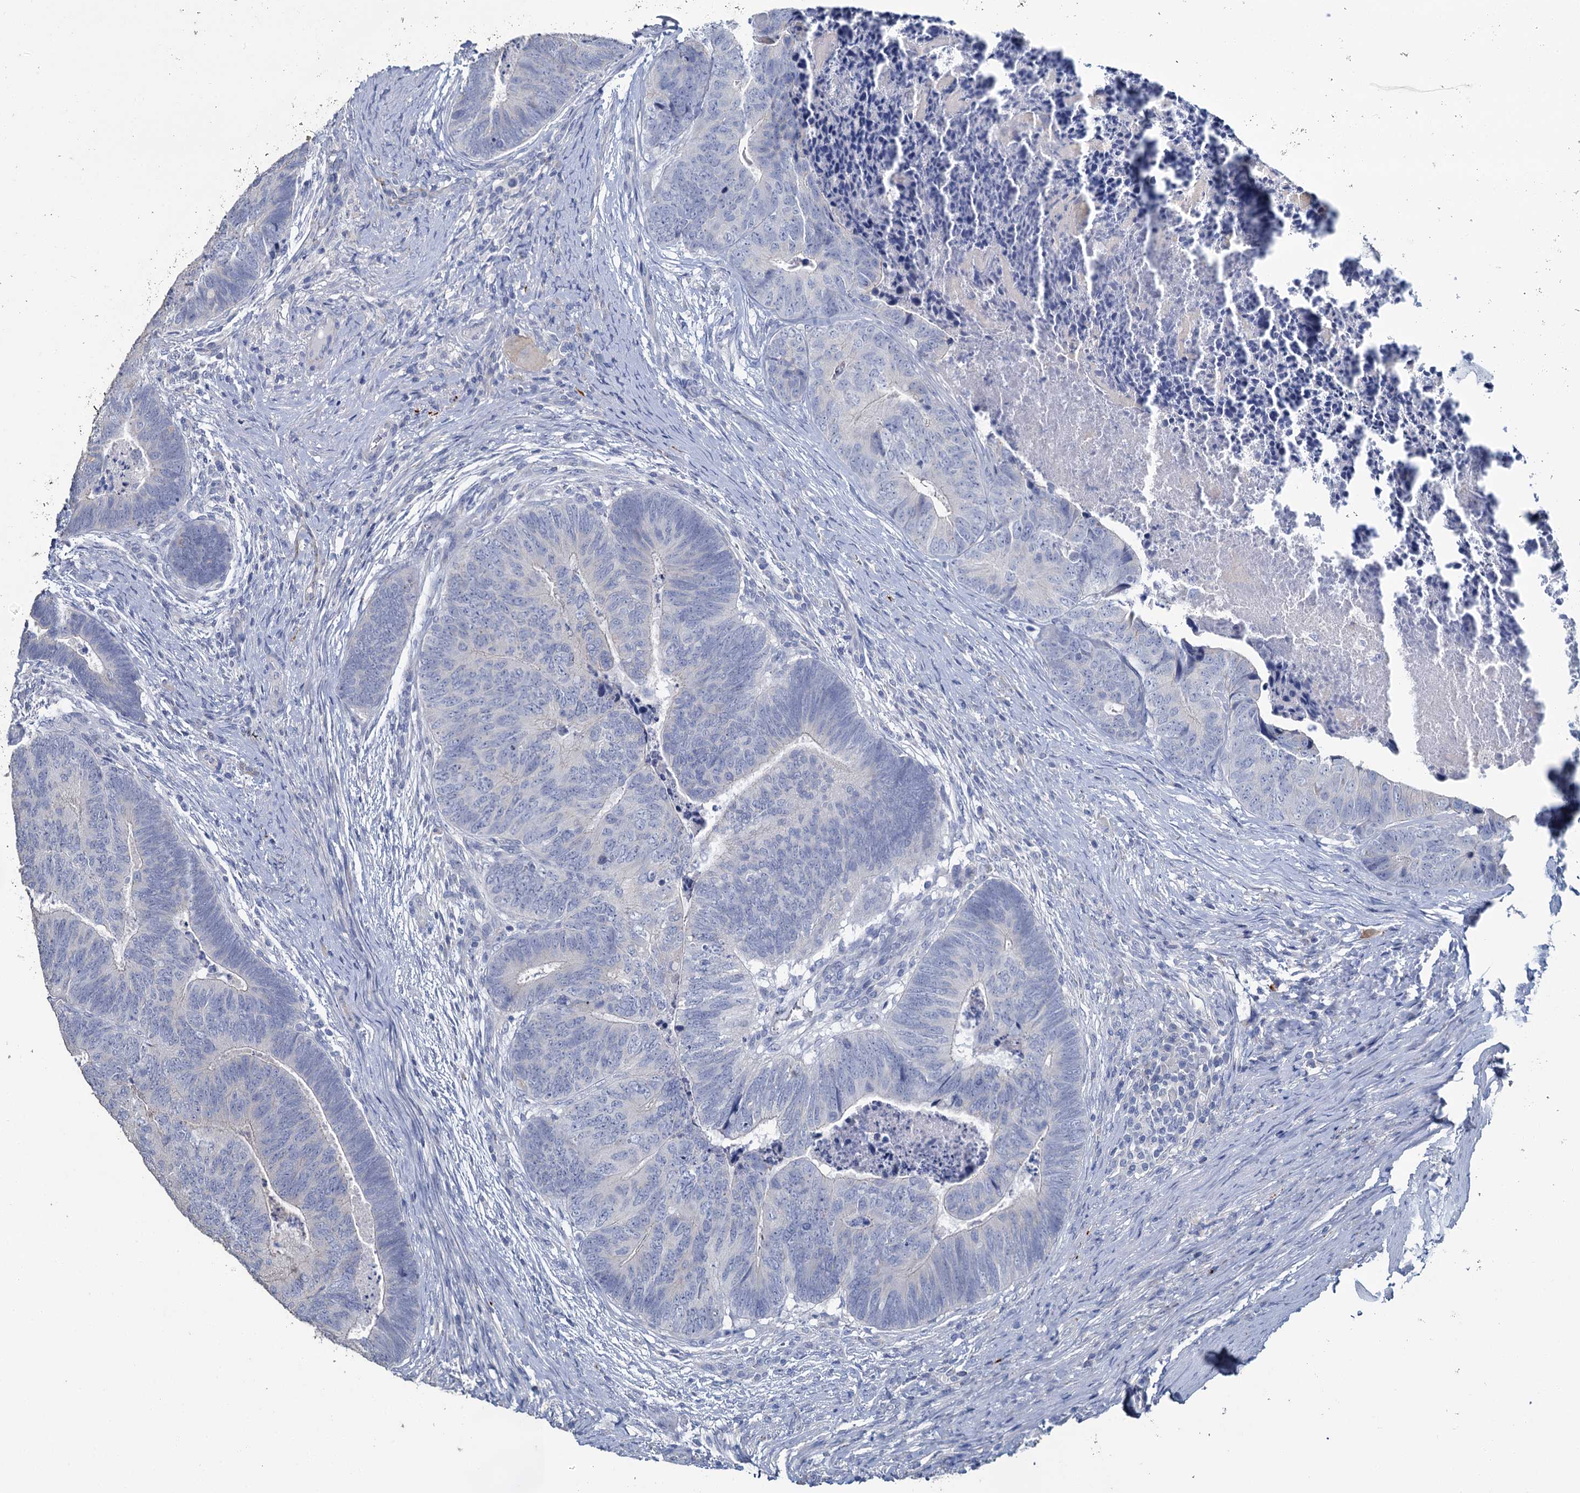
{"staining": {"intensity": "negative", "quantity": "none", "location": "none"}, "tissue": "colorectal cancer", "cell_type": "Tumor cells", "image_type": "cancer", "snomed": [{"axis": "morphology", "description": "Adenocarcinoma, NOS"}, {"axis": "topography", "description": "Colon"}], "caption": "Human colorectal cancer stained for a protein using immunohistochemistry shows no positivity in tumor cells.", "gene": "SNCB", "patient": {"sex": "female", "age": 67}}